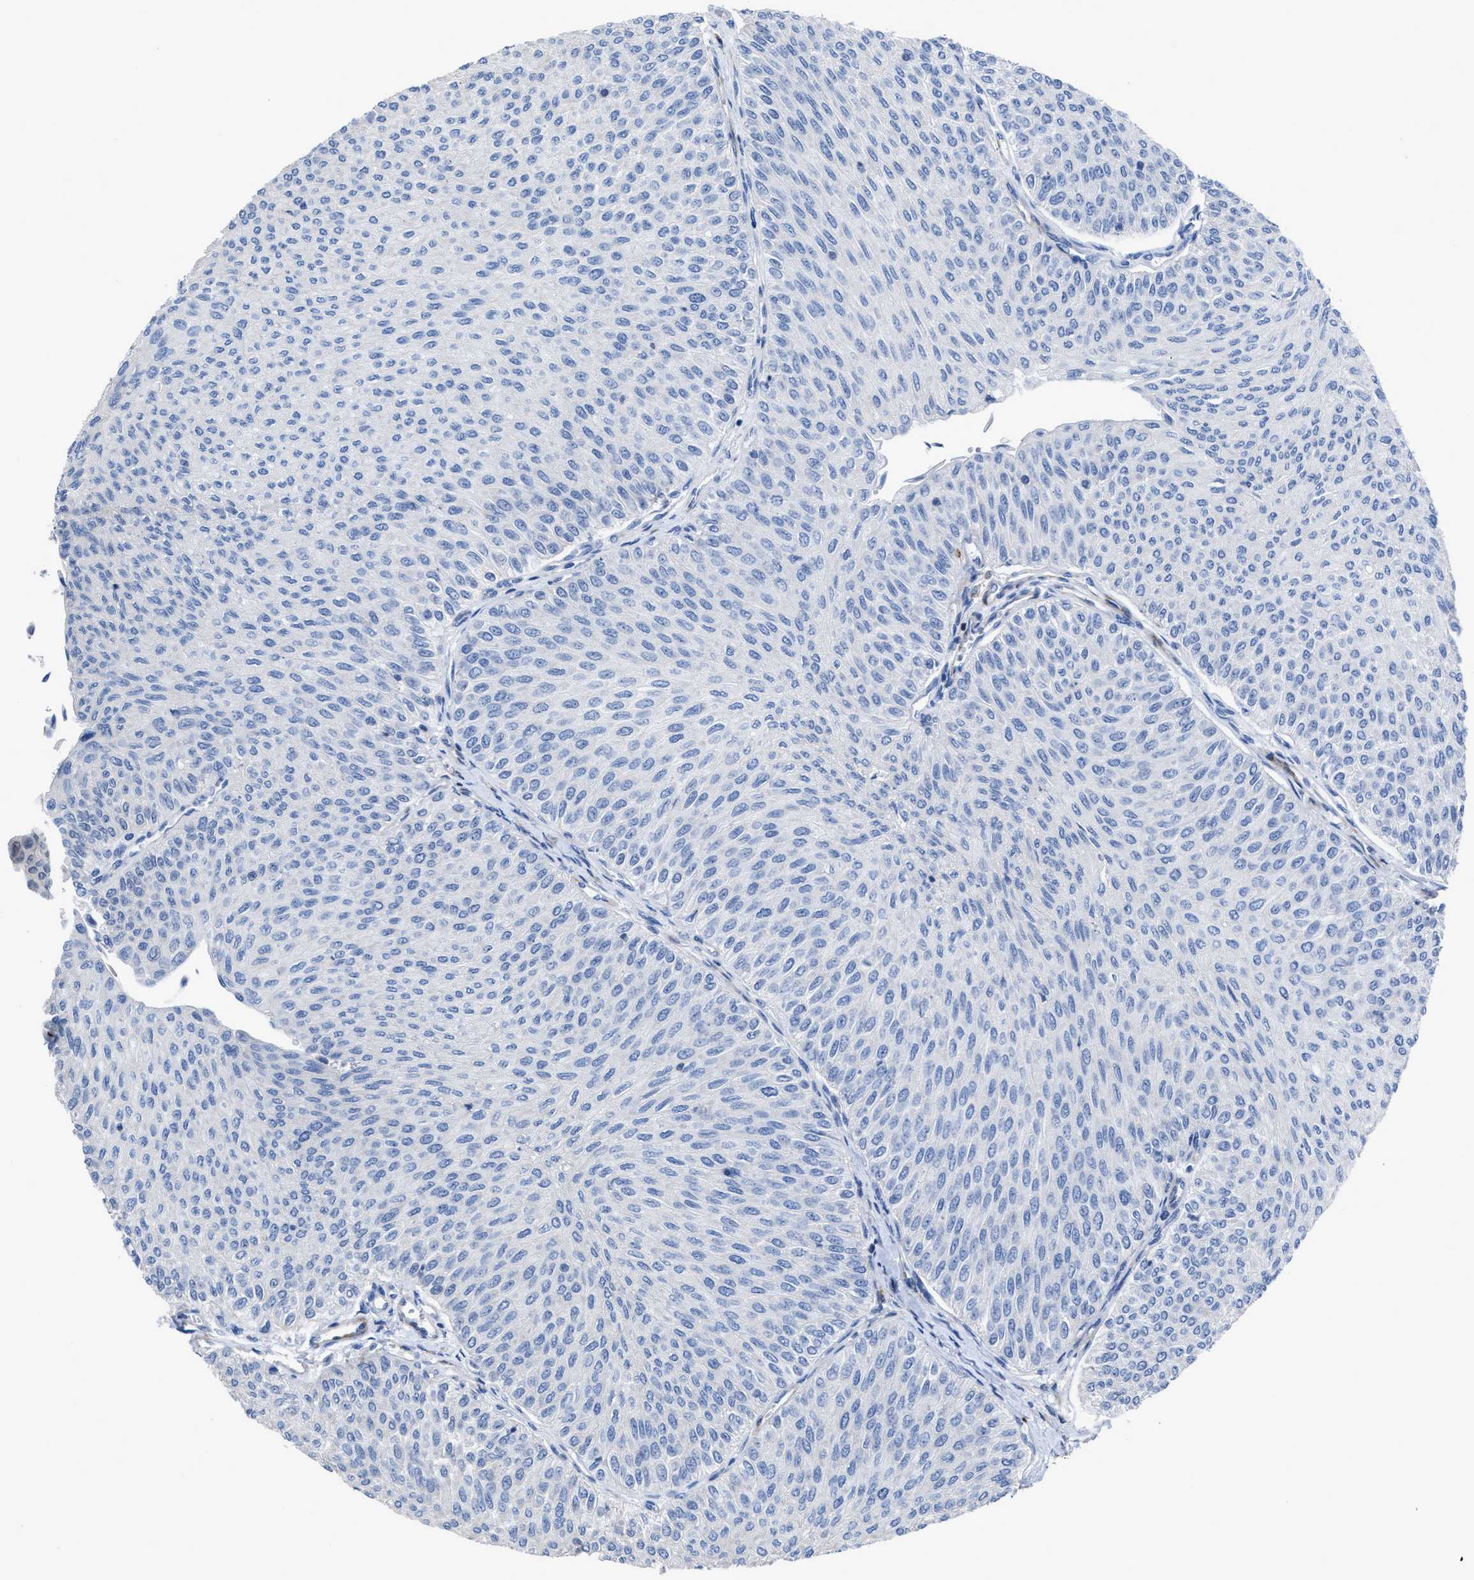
{"staining": {"intensity": "negative", "quantity": "none", "location": "none"}, "tissue": "urothelial cancer", "cell_type": "Tumor cells", "image_type": "cancer", "snomed": [{"axis": "morphology", "description": "Urothelial carcinoma, Low grade"}, {"axis": "topography", "description": "Urinary bladder"}], "caption": "Histopathology image shows no protein staining in tumor cells of urothelial carcinoma (low-grade) tissue.", "gene": "PRMT2", "patient": {"sex": "male", "age": 78}}